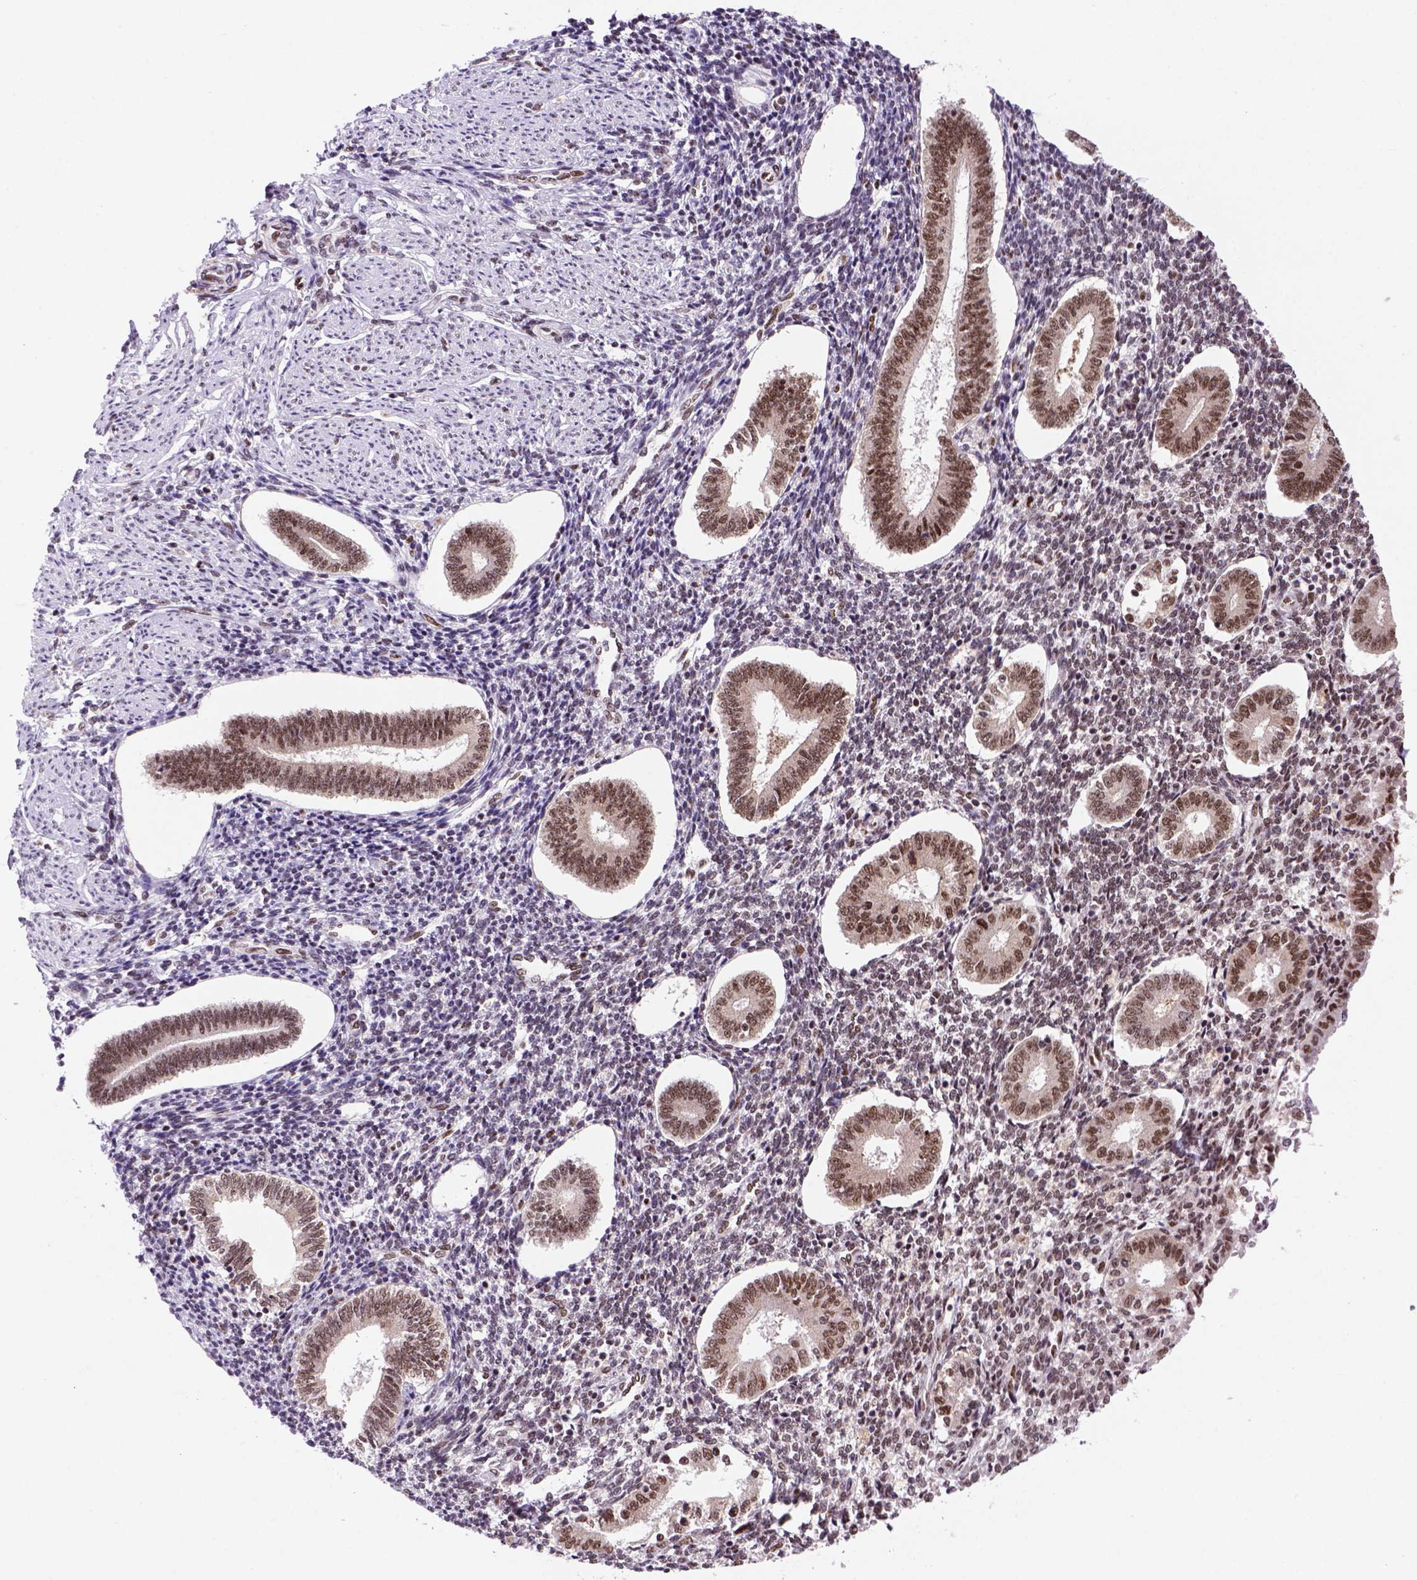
{"staining": {"intensity": "moderate", "quantity": ">75%", "location": "nuclear"}, "tissue": "endometrium", "cell_type": "Cells in endometrial stroma", "image_type": "normal", "snomed": [{"axis": "morphology", "description": "Normal tissue, NOS"}, {"axis": "topography", "description": "Endometrium"}], "caption": "An image showing moderate nuclear positivity in about >75% of cells in endometrial stroma in benign endometrium, as visualized by brown immunohistochemical staining.", "gene": "NSMCE2", "patient": {"sex": "female", "age": 40}}